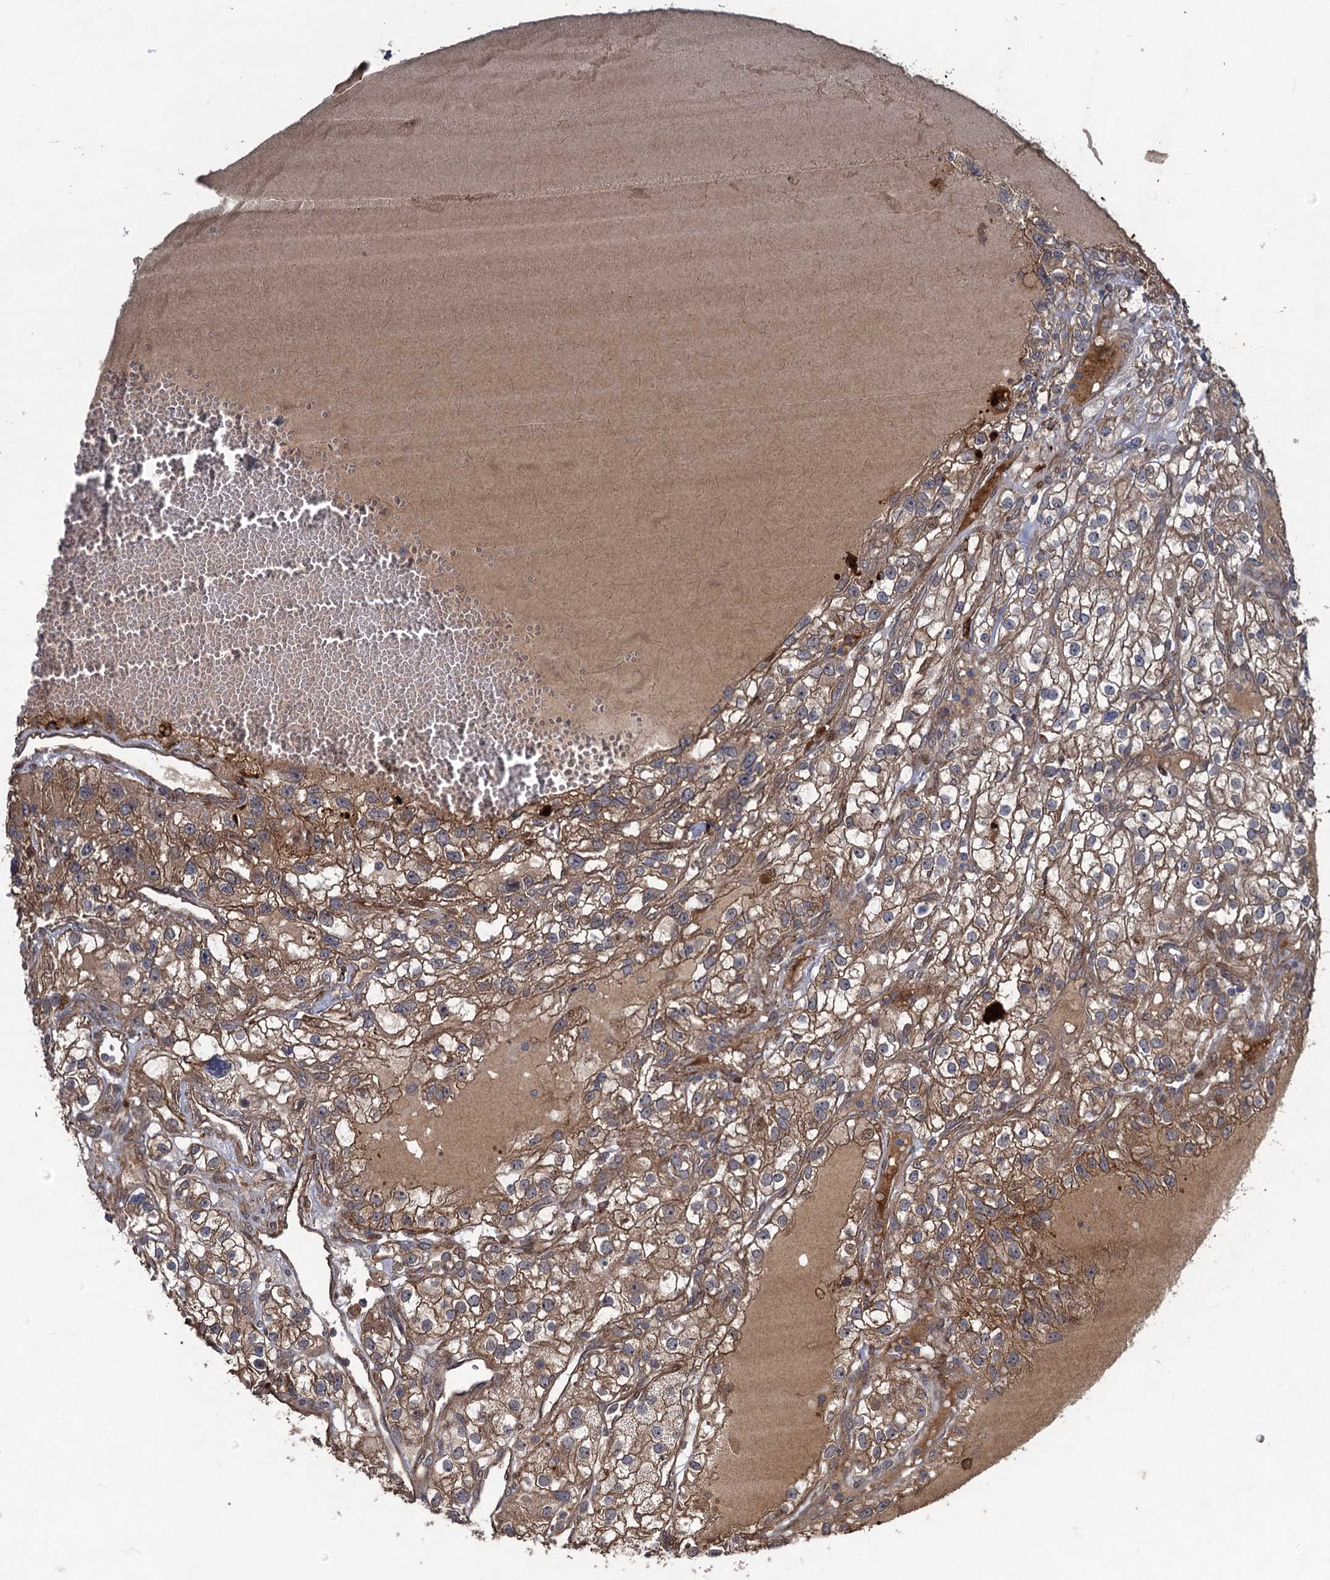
{"staining": {"intensity": "moderate", "quantity": ">75%", "location": "cytoplasmic/membranous"}, "tissue": "renal cancer", "cell_type": "Tumor cells", "image_type": "cancer", "snomed": [{"axis": "morphology", "description": "Adenocarcinoma, NOS"}, {"axis": "topography", "description": "Kidney"}], "caption": "This is a histology image of IHC staining of adenocarcinoma (renal), which shows moderate positivity in the cytoplasmic/membranous of tumor cells.", "gene": "NUDT22", "patient": {"sex": "female", "age": 57}}